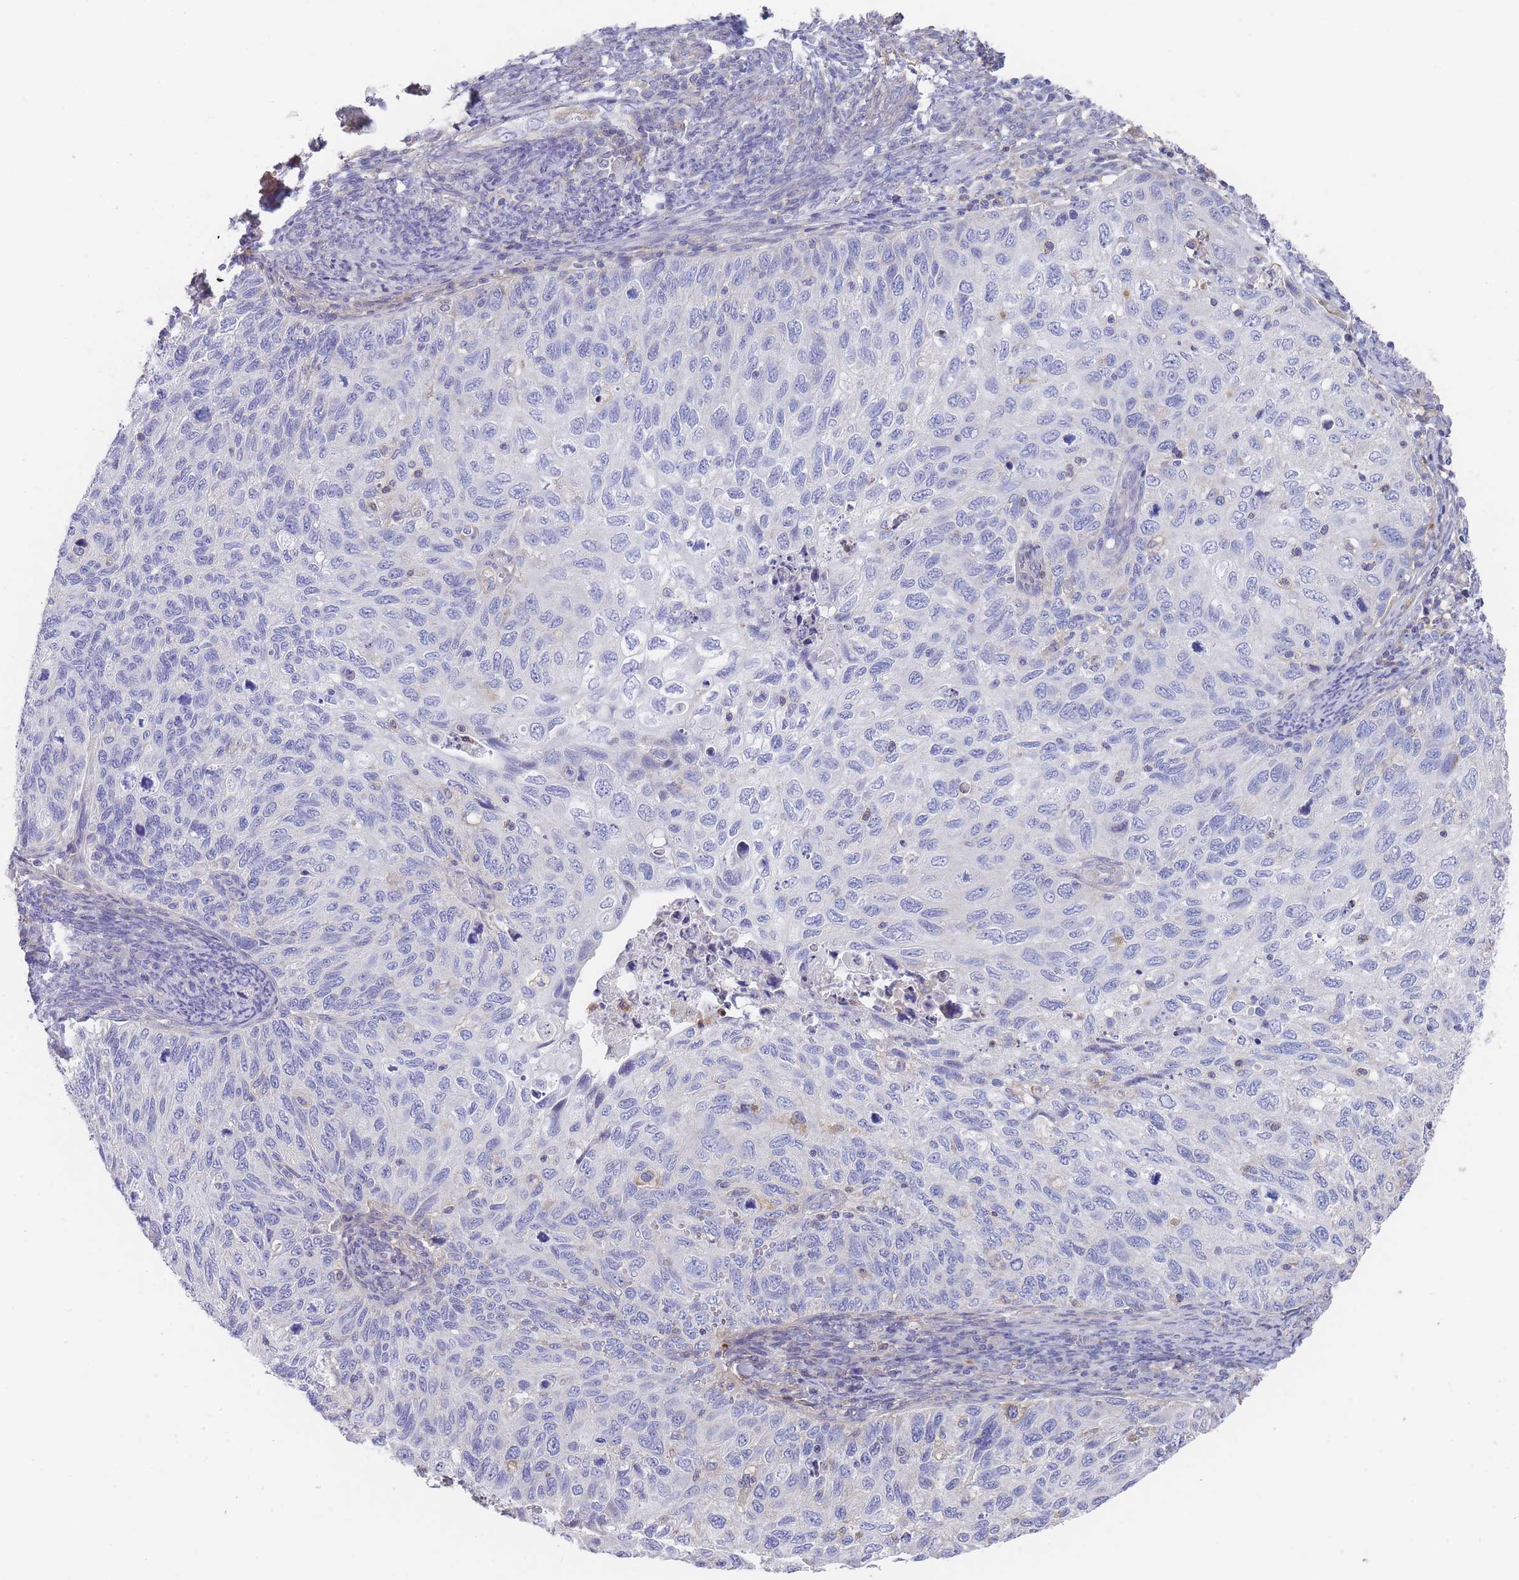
{"staining": {"intensity": "negative", "quantity": "none", "location": "none"}, "tissue": "cervical cancer", "cell_type": "Tumor cells", "image_type": "cancer", "snomed": [{"axis": "morphology", "description": "Squamous cell carcinoma, NOS"}, {"axis": "topography", "description": "Cervix"}], "caption": "Micrograph shows no protein staining in tumor cells of cervical cancer (squamous cell carcinoma) tissue.", "gene": "SCCPDH", "patient": {"sex": "female", "age": 70}}